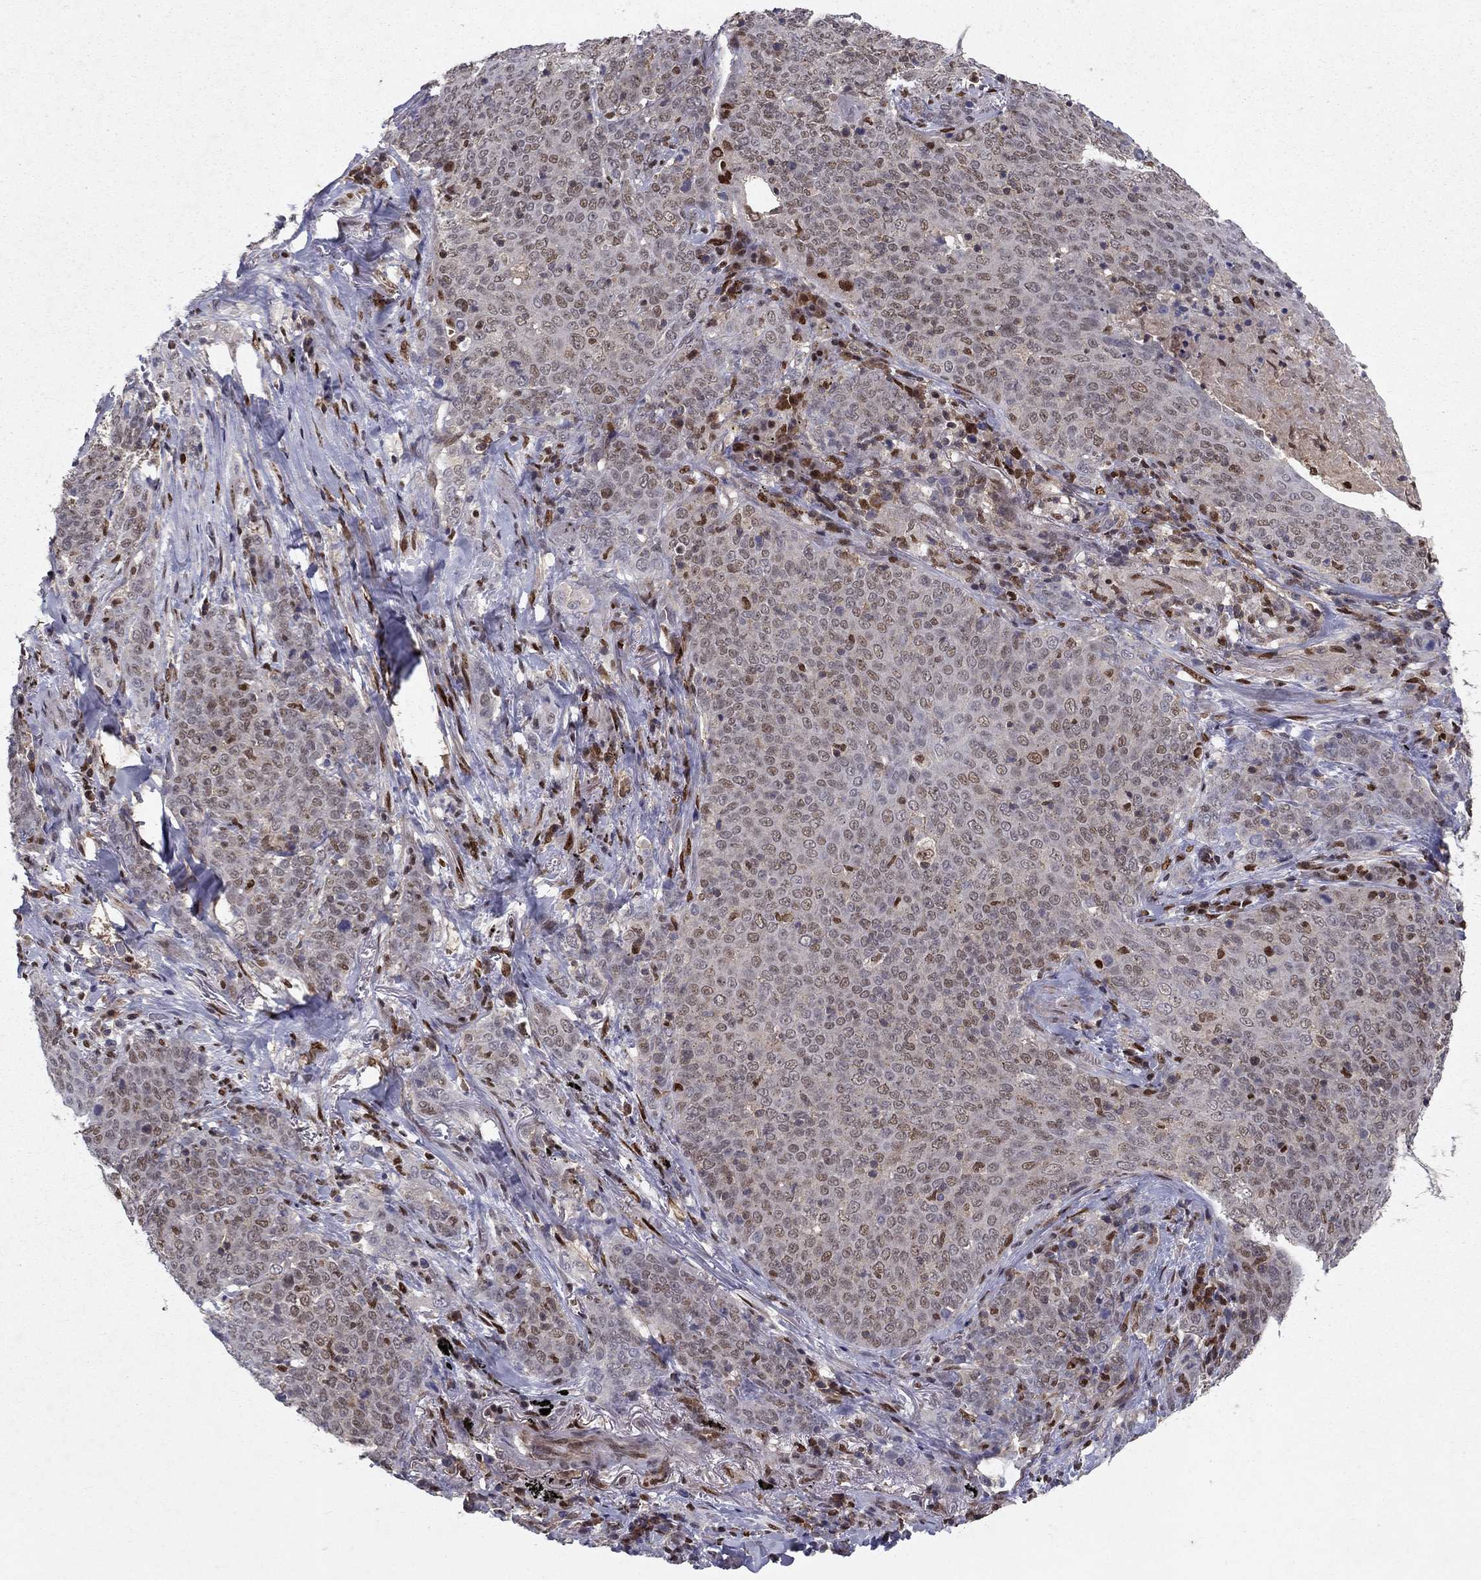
{"staining": {"intensity": "negative", "quantity": "none", "location": "none"}, "tissue": "lung cancer", "cell_type": "Tumor cells", "image_type": "cancer", "snomed": [{"axis": "morphology", "description": "Squamous cell carcinoma, NOS"}, {"axis": "topography", "description": "Lung"}], "caption": "A micrograph of lung cancer stained for a protein demonstrates no brown staining in tumor cells. (DAB (3,3'-diaminobenzidine) immunohistochemistry (IHC) with hematoxylin counter stain).", "gene": "CRTC1", "patient": {"sex": "male", "age": 82}}